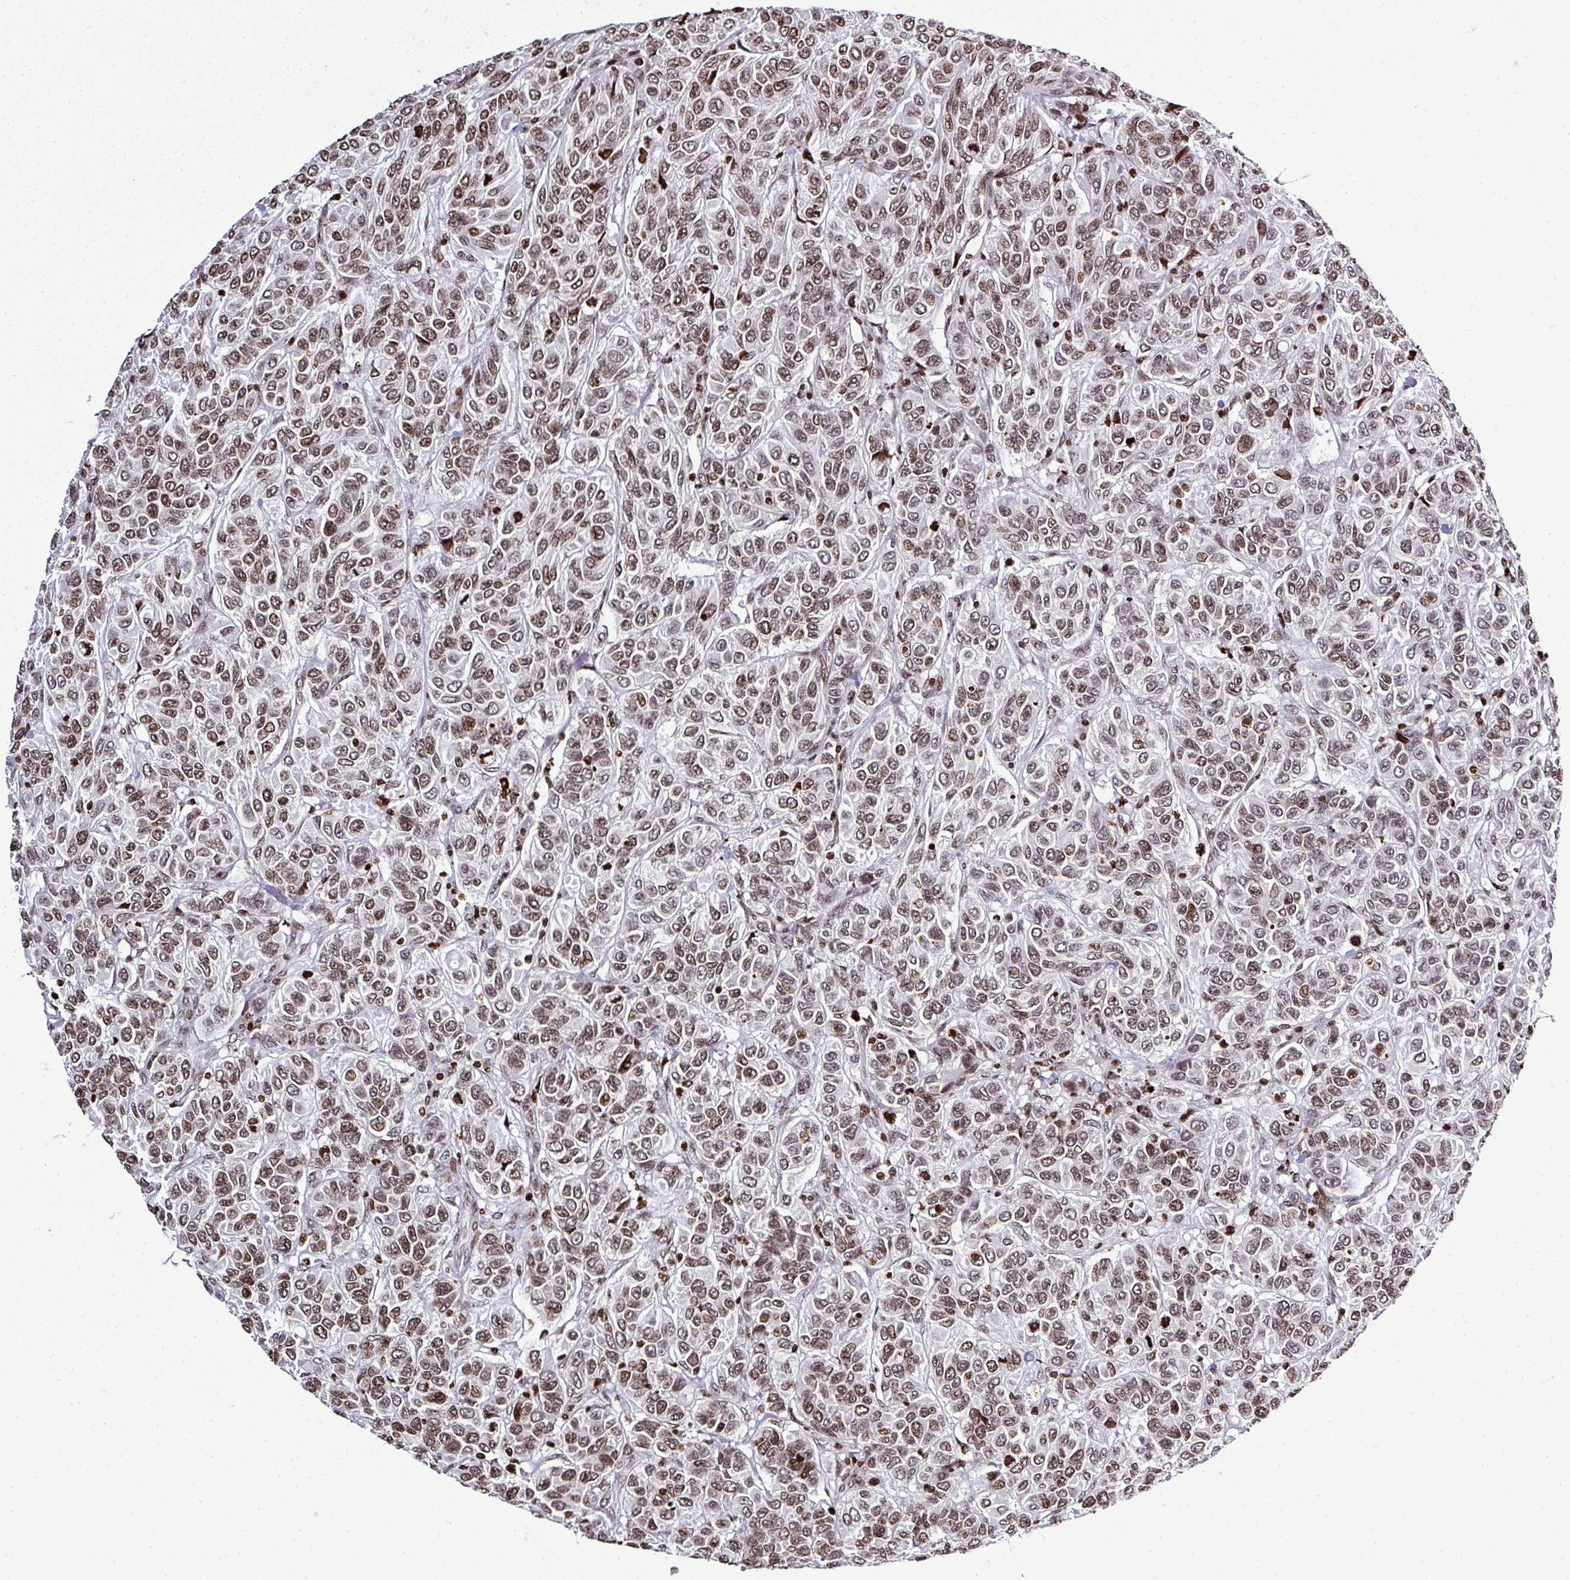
{"staining": {"intensity": "moderate", "quantity": ">75%", "location": "nuclear"}, "tissue": "breast cancer", "cell_type": "Tumor cells", "image_type": "cancer", "snomed": [{"axis": "morphology", "description": "Duct carcinoma"}, {"axis": "topography", "description": "Breast"}], "caption": "A high-resolution photomicrograph shows immunohistochemistry (IHC) staining of breast infiltrating ductal carcinoma, which reveals moderate nuclear expression in approximately >75% of tumor cells.", "gene": "RASL11A", "patient": {"sex": "female", "age": 55}}